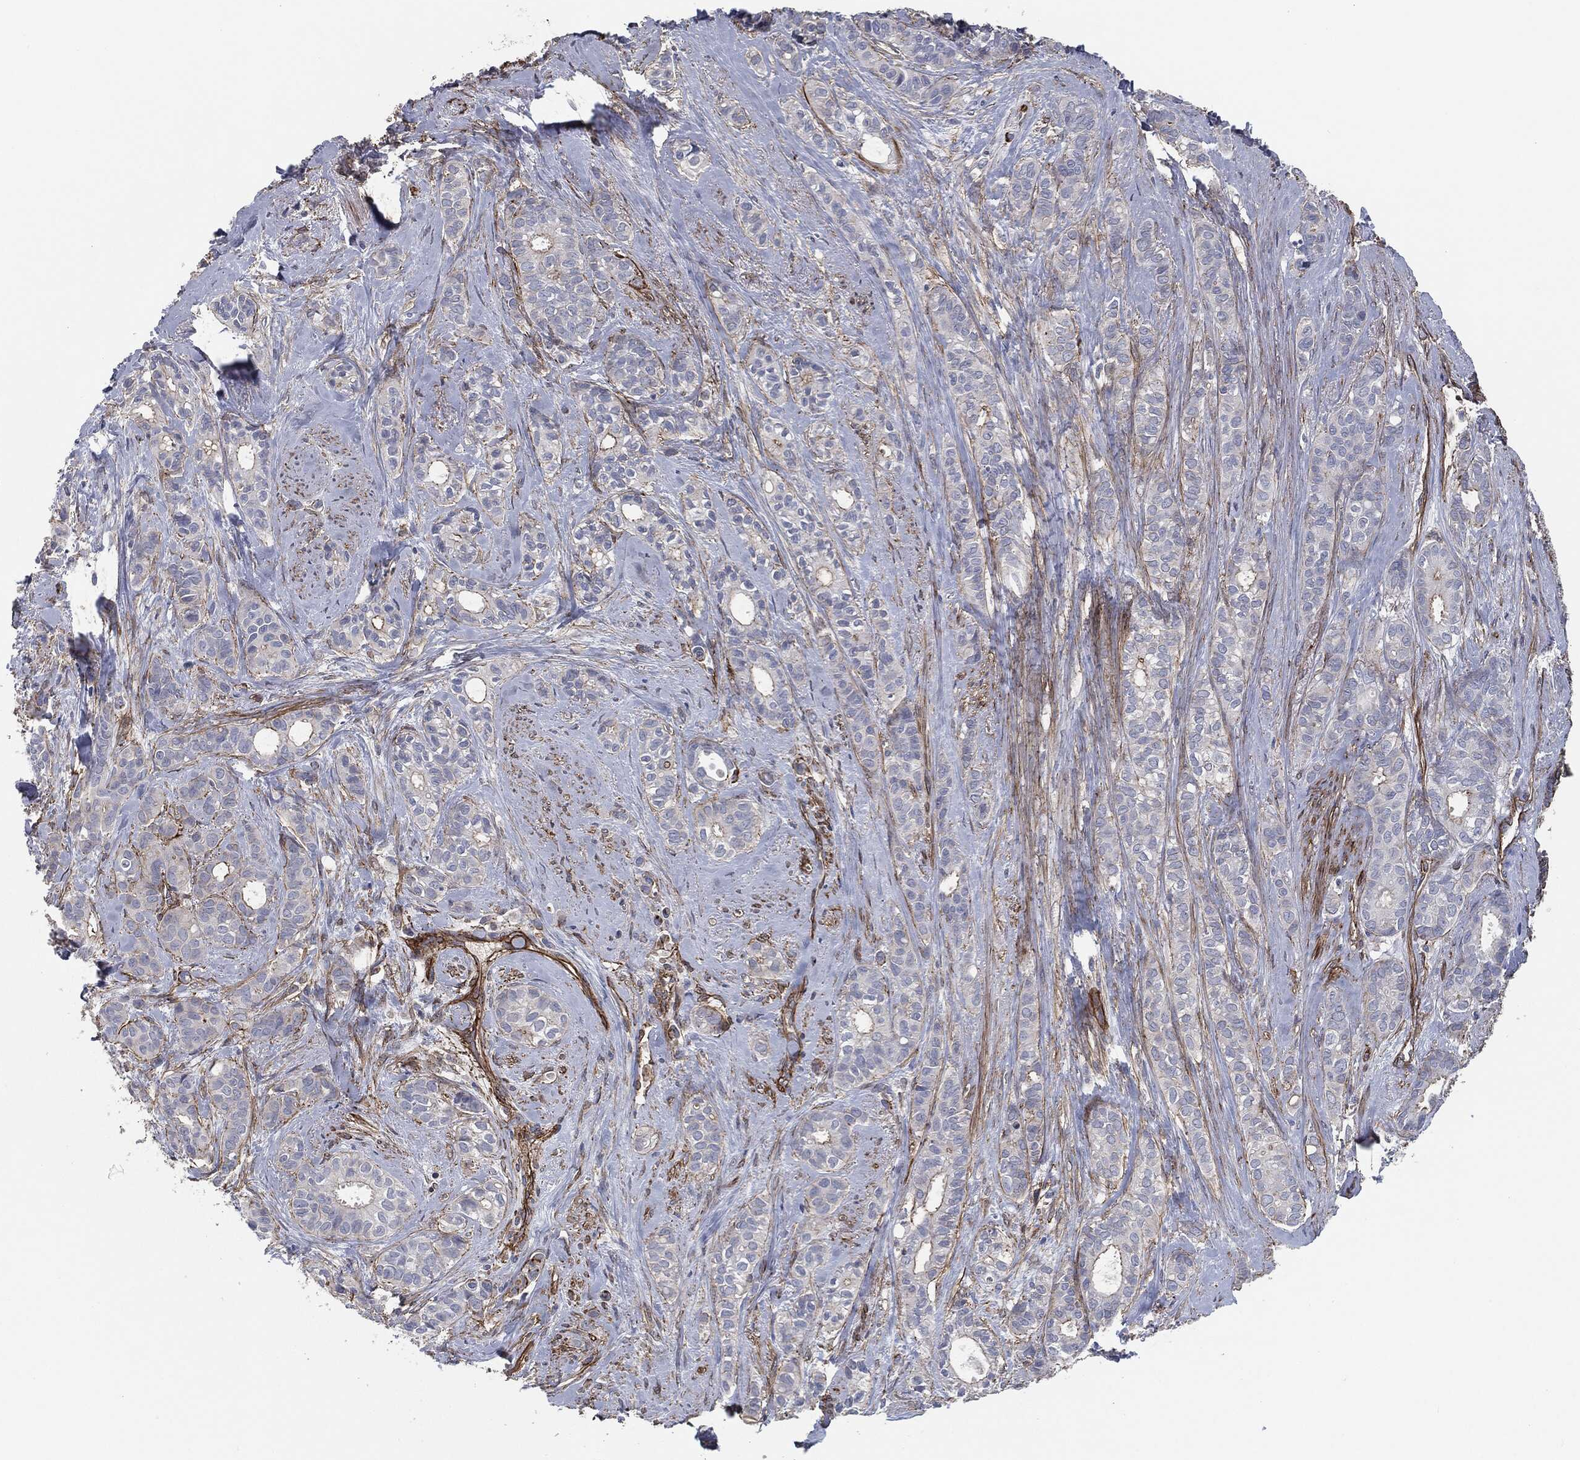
{"staining": {"intensity": "negative", "quantity": "none", "location": "none"}, "tissue": "breast cancer", "cell_type": "Tumor cells", "image_type": "cancer", "snomed": [{"axis": "morphology", "description": "Duct carcinoma"}, {"axis": "topography", "description": "Breast"}], "caption": "Immunohistochemistry (IHC) photomicrograph of breast cancer (invasive ductal carcinoma) stained for a protein (brown), which shows no staining in tumor cells.", "gene": "SVIL", "patient": {"sex": "female", "age": 71}}